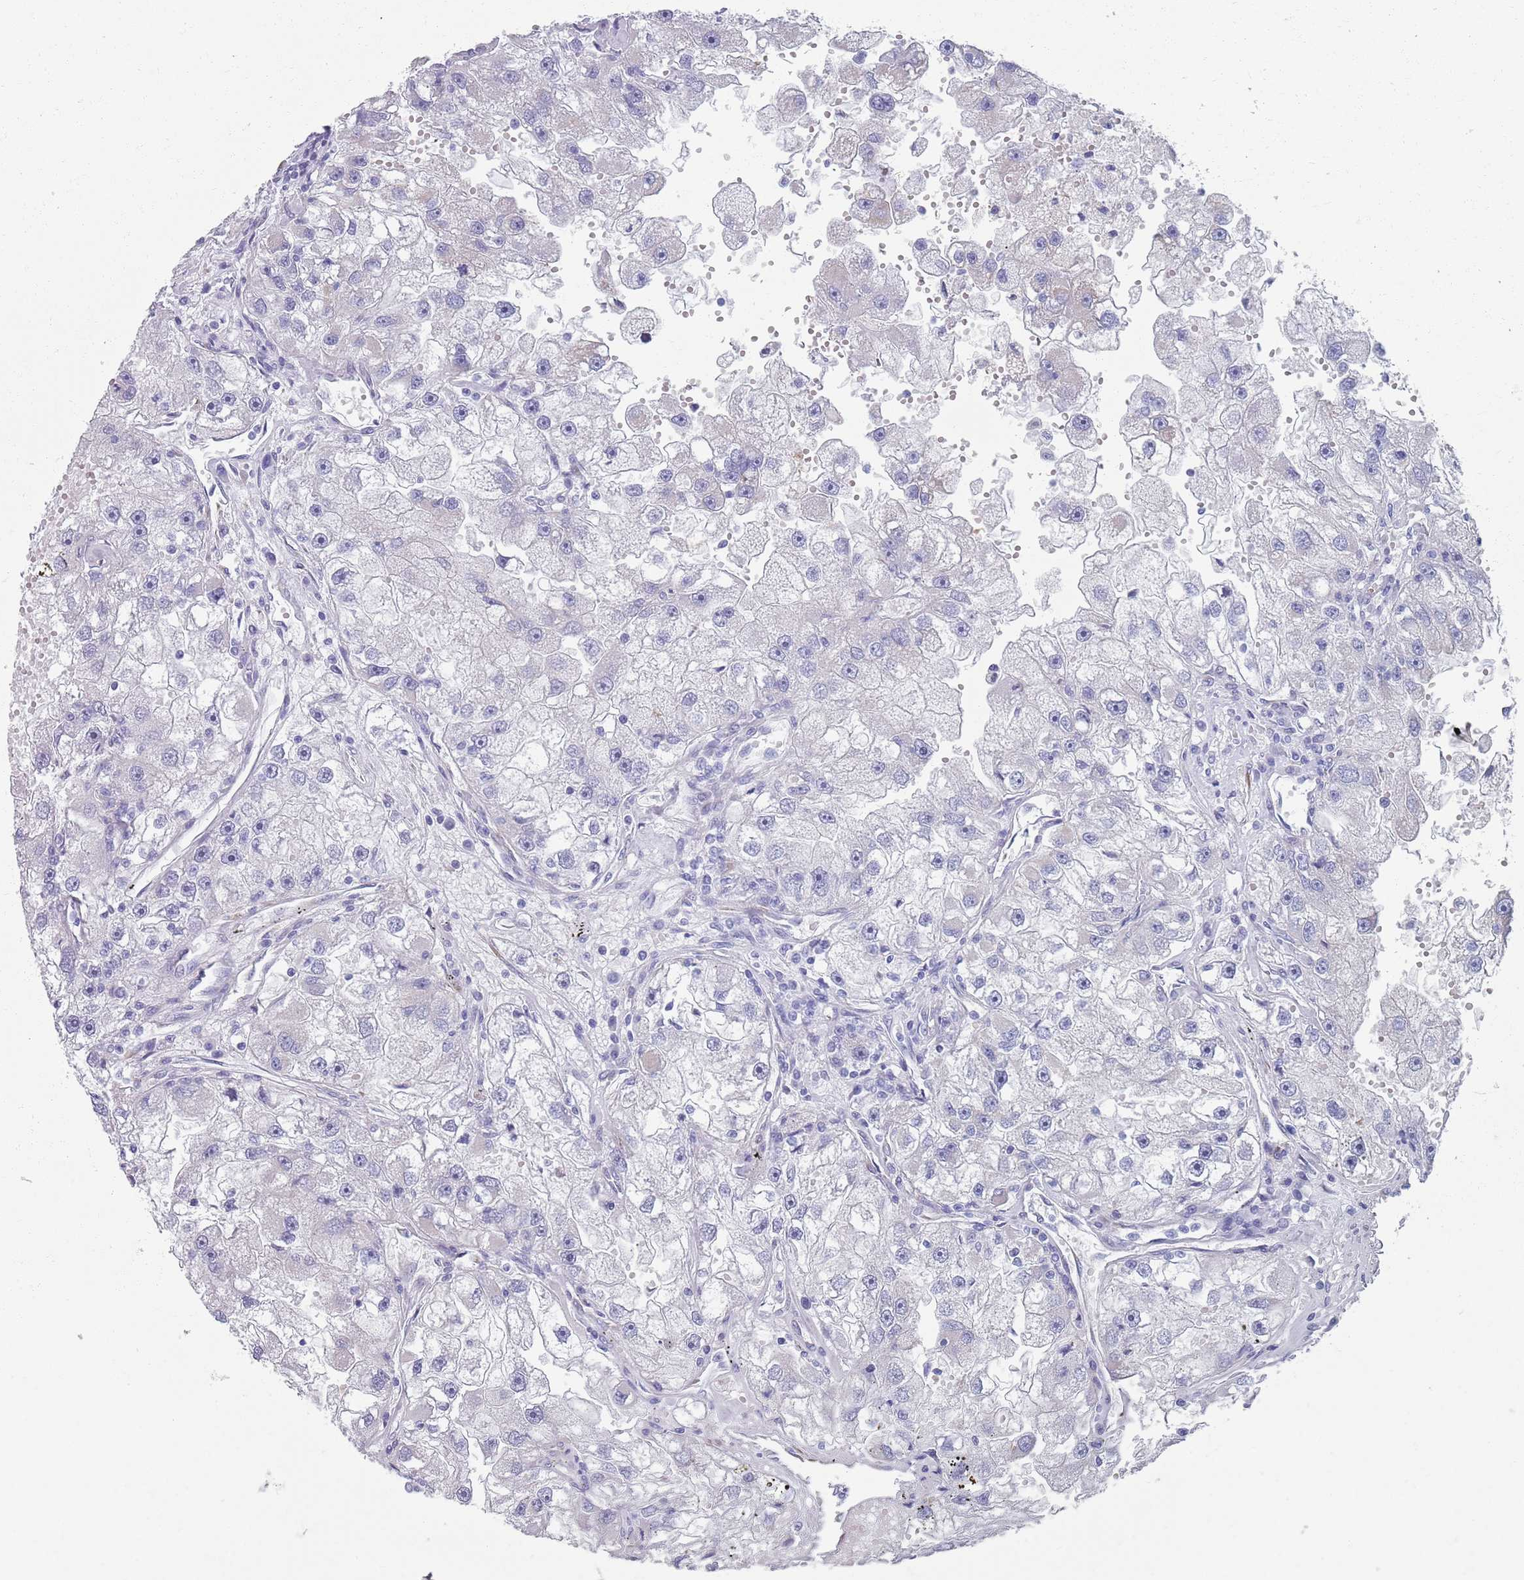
{"staining": {"intensity": "negative", "quantity": "none", "location": "none"}, "tissue": "renal cancer", "cell_type": "Tumor cells", "image_type": "cancer", "snomed": [{"axis": "morphology", "description": "Adenocarcinoma, NOS"}, {"axis": "topography", "description": "Kidney"}], "caption": "Photomicrograph shows no significant protein positivity in tumor cells of renal adenocarcinoma.", "gene": "PLOD1", "patient": {"sex": "male", "age": 63}}